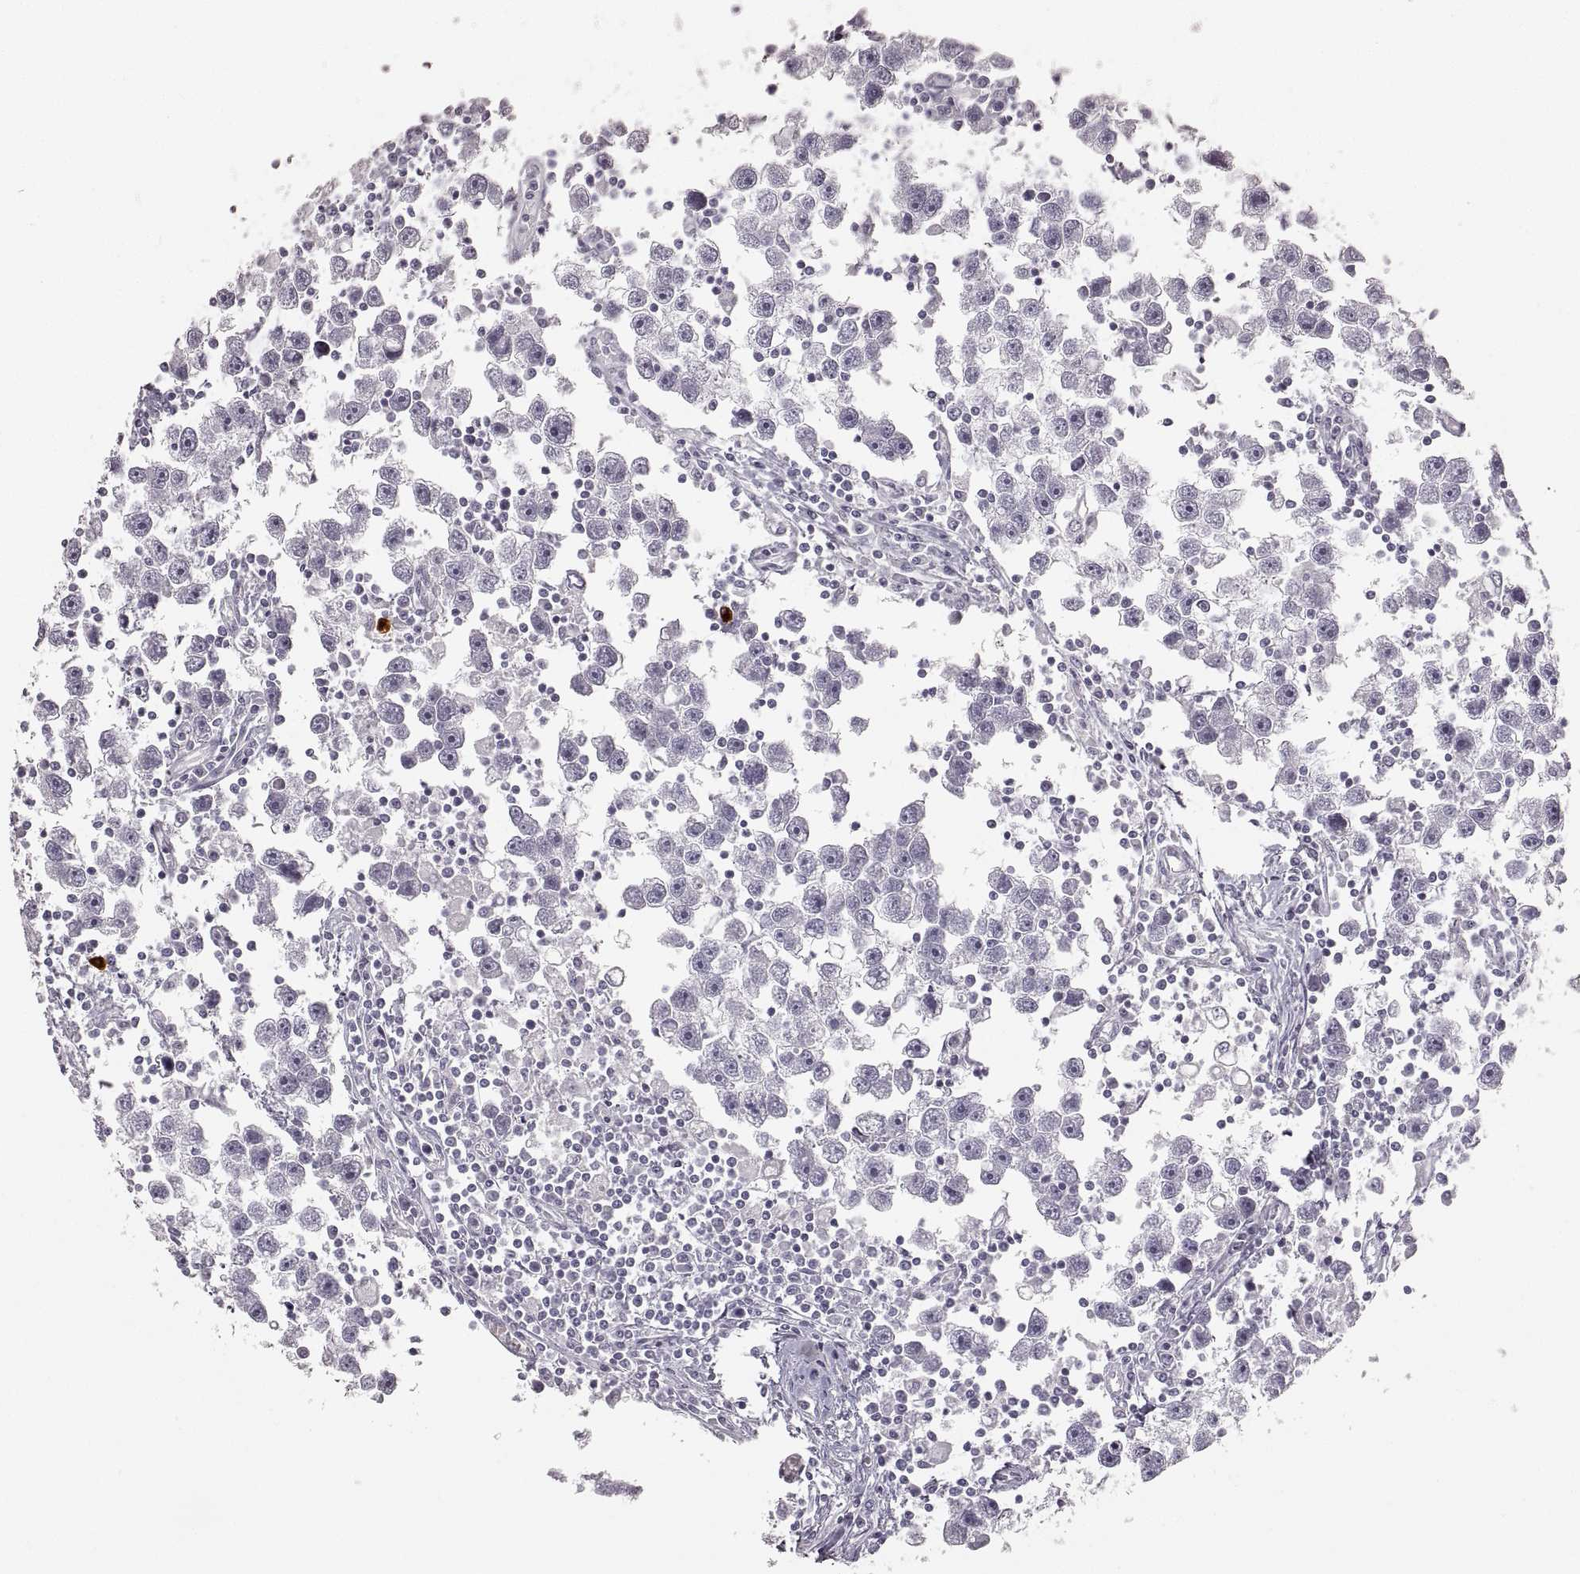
{"staining": {"intensity": "negative", "quantity": "none", "location": "none"}, "tissue": "testis cancer", "cell_type": "Tumor cells", "image_type": "cancer", "snomed": [{"axis": "morphology", "description": "Seminoma, NOS"}, {"axis": "topography", "description": "Testis"}], "caption": "High magnification brightfield microscopy of seminoma (testis) stained with DAB (brown) and counterstained with hematoxylin (blue): tumor cells show no significant staining.", "gene": "RDH13", "patient": {"sex": "male", "age": 30}}